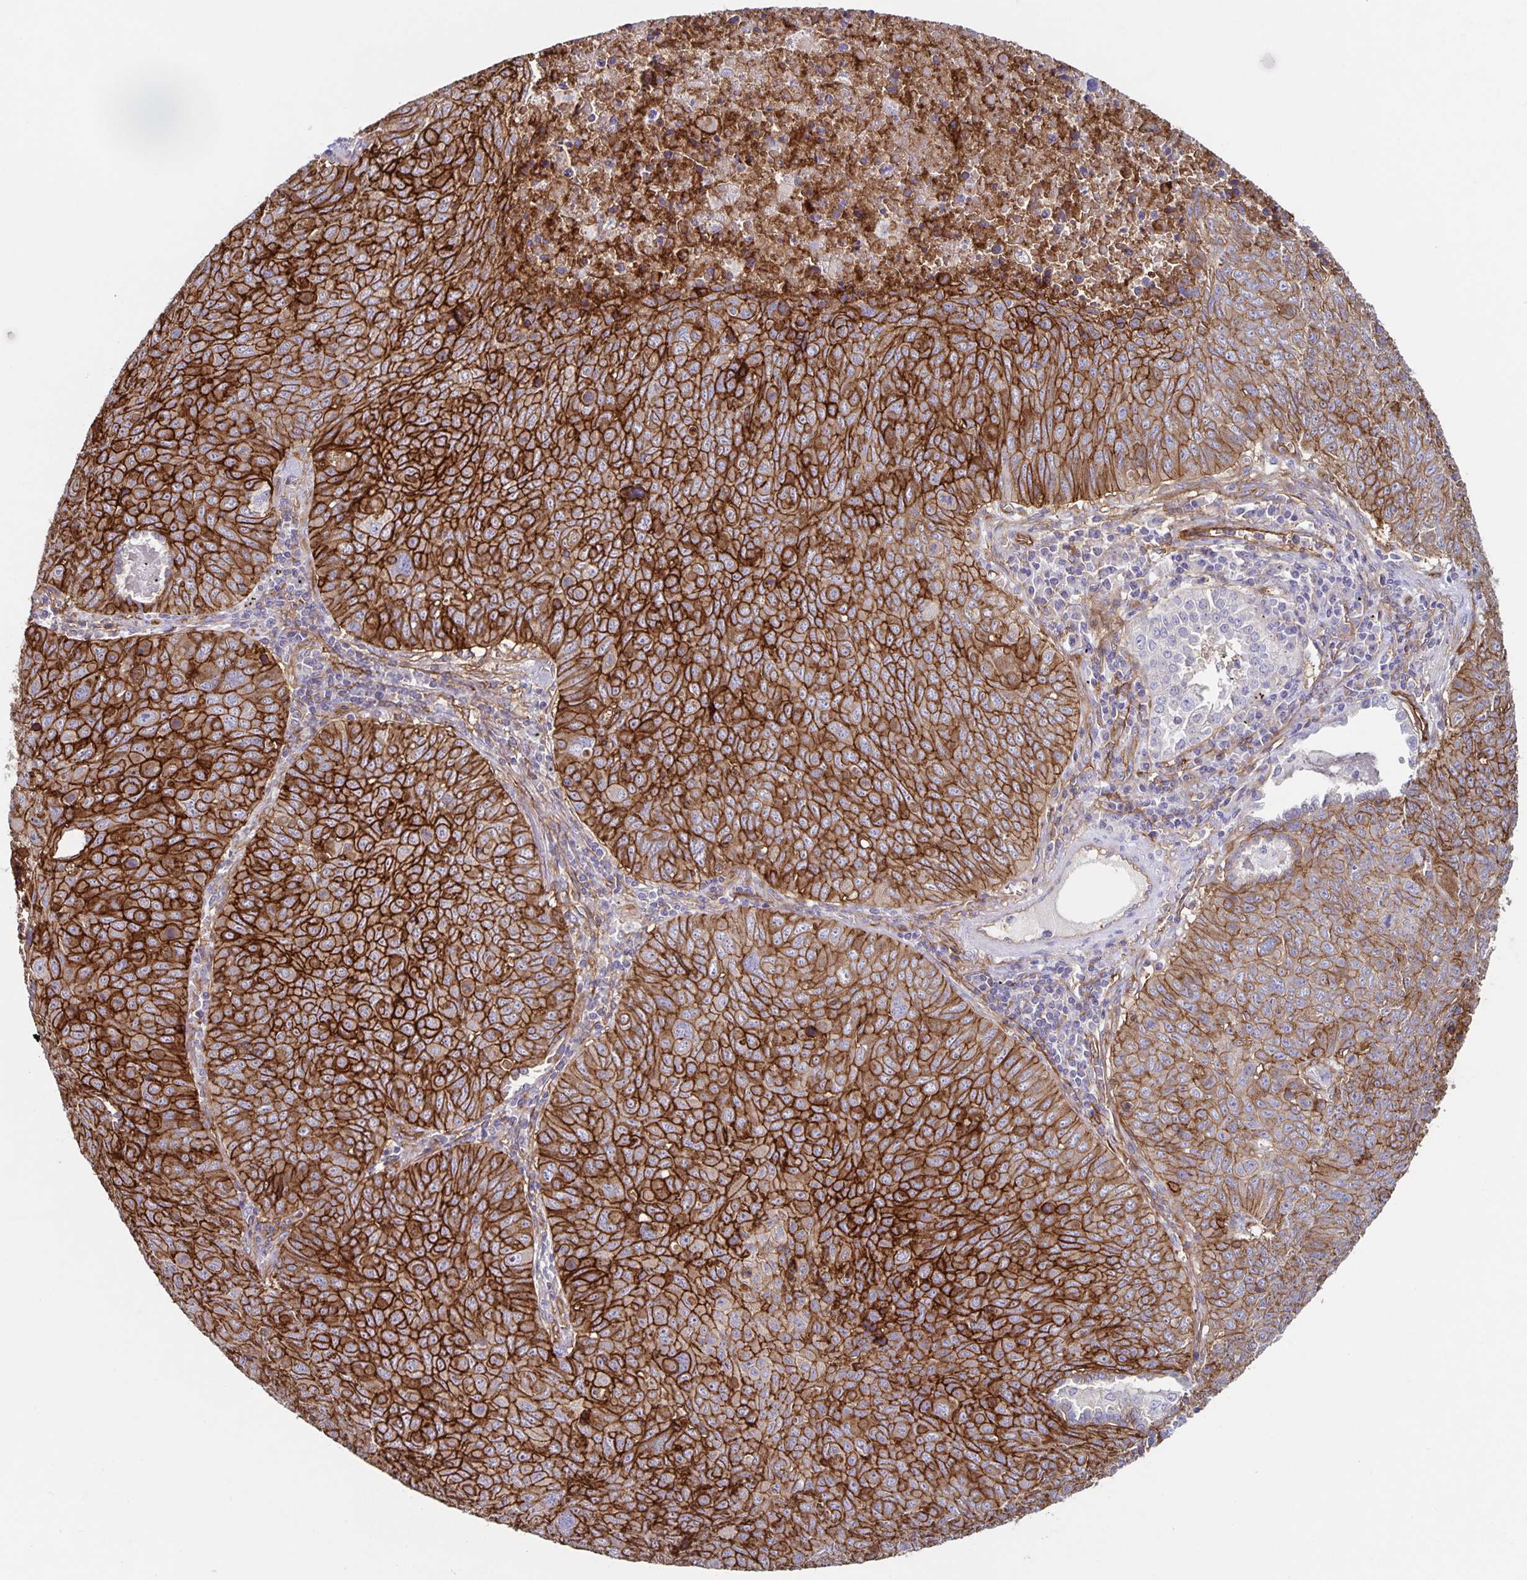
{"staining": {"intensity": "strong", "quantity": ">75%", "location": "cytoplasmic/membranous"}, "tissue": "lung cancer", "cell_type": "Tumor cells", "image_type": "cancer", "snomed": [{"axis": "morphology", "description": "Normal morphology"}, {"axis": "morphology", "description": "Aneuploidy"}, {"axis": "morphology", "description": "Squamous cell carcinoma, NOS"}, {"axis": "topography", "description": "Lymph node"}, {"axis": "topography", "description": "Lung"}], "caption": "Immunohistochemistry (IHC) staining of lung cancer, which displays high levels of strong cytoplasmic/membranous positivity in about >75% of tumor cells indicating strong cytoplasmic/membranous protein staining. The staining was performed using DAB (3,3'-diaminobenzidine) (brown) for protein detection and nuclei were counterstained in hematoxylin (blue).", "gene": "ITGA2", "patient": {"sex": "female", "age": 76}}